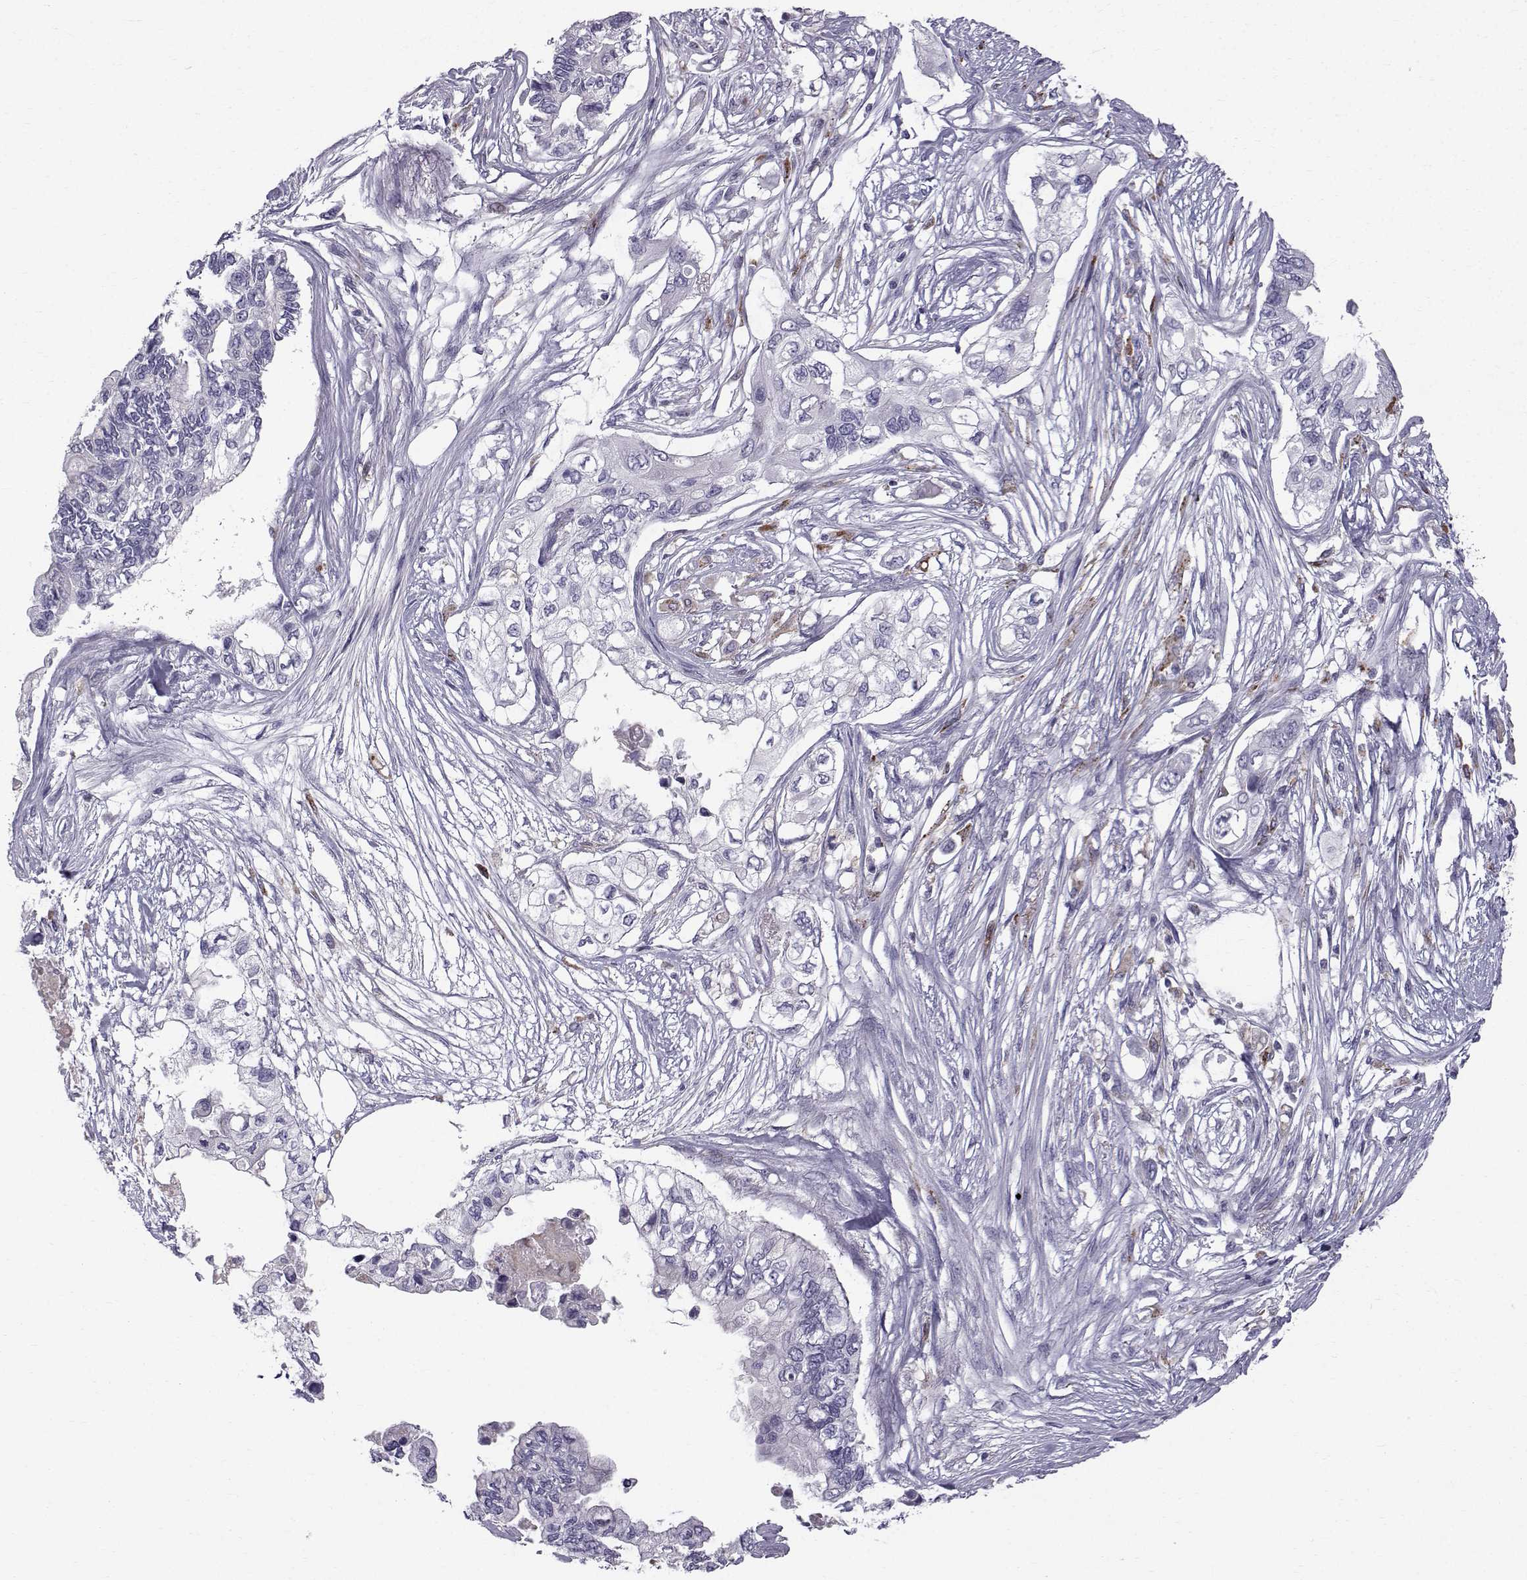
{"staining": {"intensity": "negative", "quantity": "none", "location": "none"}, "tissue": "pancreatic cancer", "cell_type": "Tumor cells", "image_type": "cancer", "snomed": [{"axis": "morphology", "description": "Adenocarcinoma, NOS"}, {"axis": "topography", "description": "Pancreas"}], "caption": "There is no significant expression in tumor cells of pancreatic cancer.", "gene": "CALCR", "patient": {"sex": "female", "age": 63}}